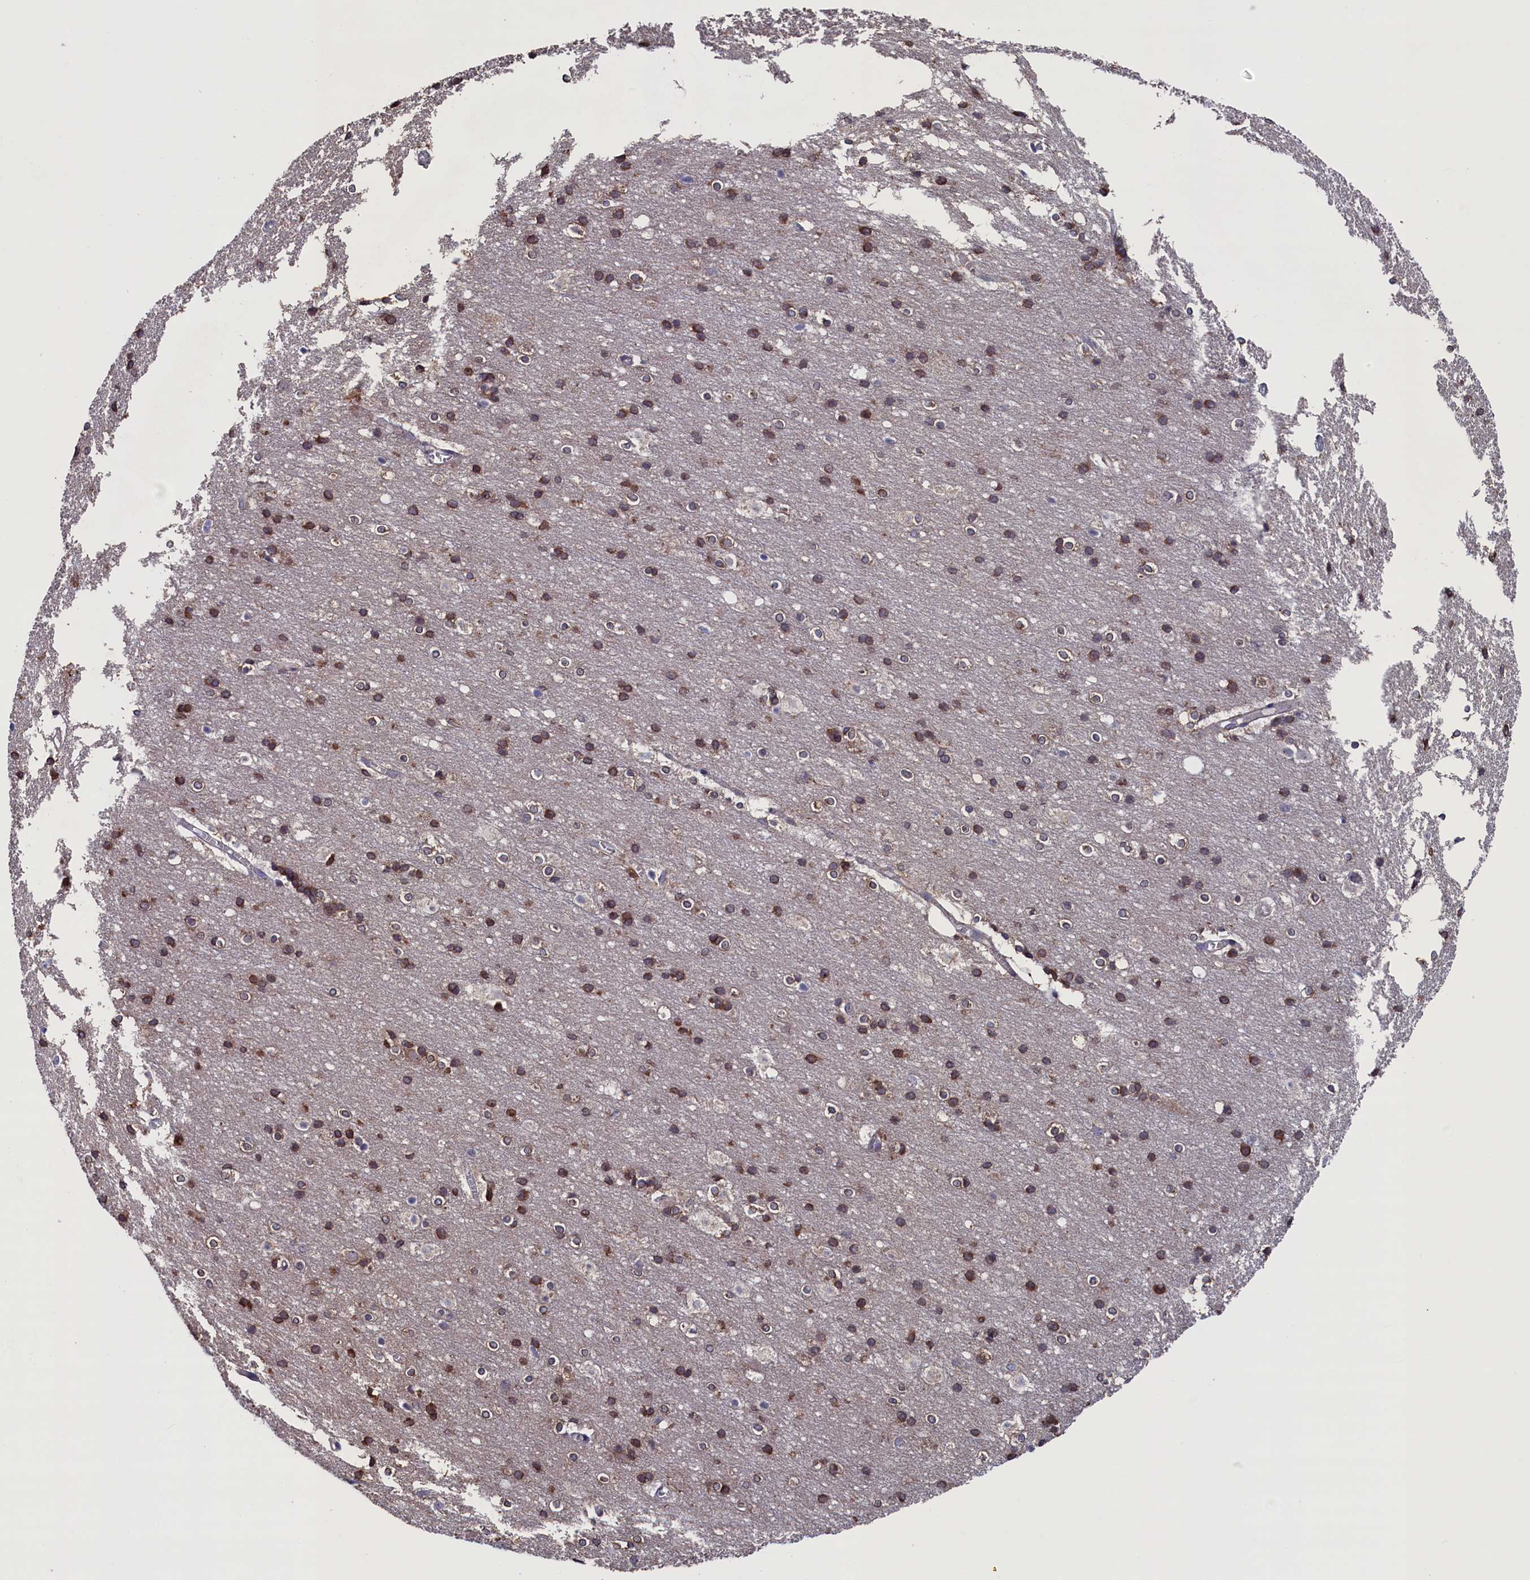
{"staining": {"intensity": "weak", "quantity": ">75%", "location": "cytoplasmic/membranous"}, "tissue": "cerebral cortex", "cell_type": "Endothelial cells", "image_type": "normal", "snomed": [{"axis": "morphology", "description": "Normal tissue, NOS"}, {"axis": "topography", "description": "Cerebral cortex"}], "caption": "An image of cerebral cortex stained for a protein demonstrates weak cytoplasmic/membranous brown staining in endothelial cells.", "gene": "SPATA13", "patient": {"sex": "male", "age": 54}}